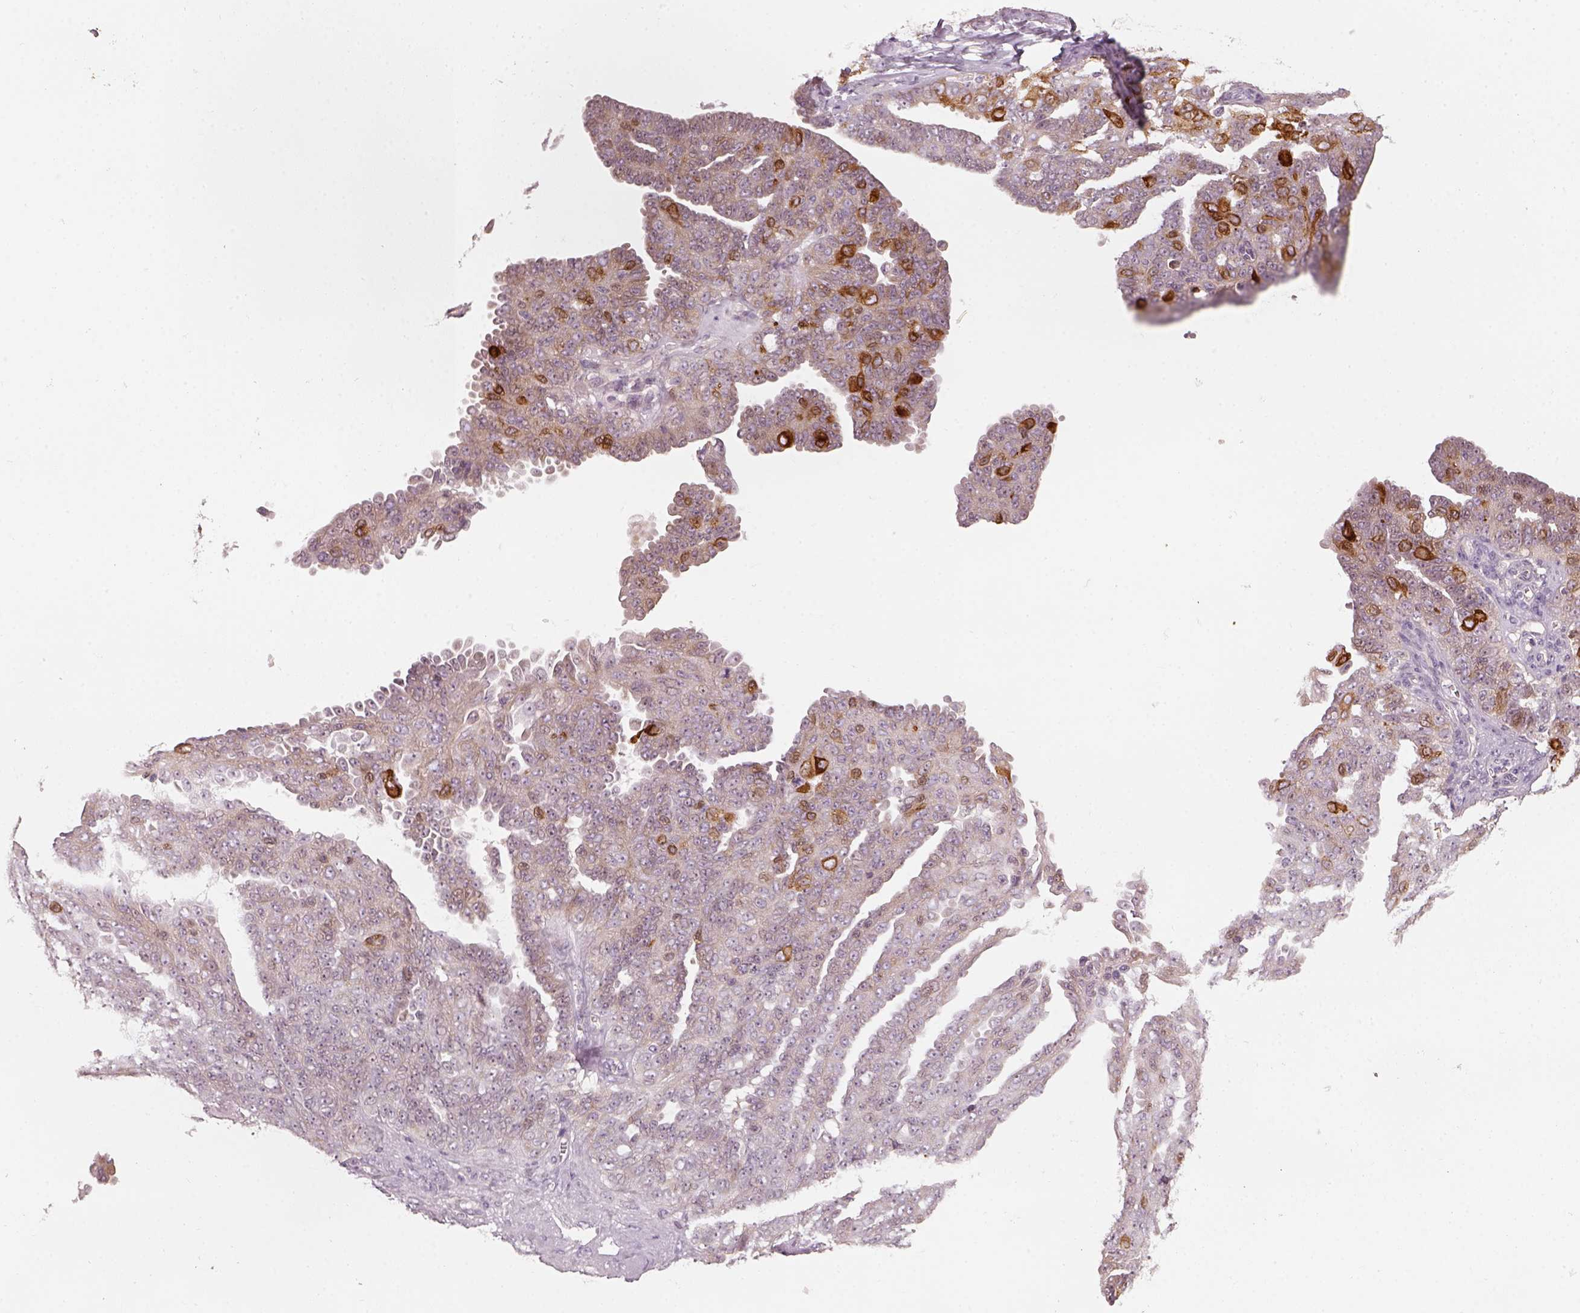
{"staining": {"intensity": "moderate", "quantity": "<25%", "location": "cytoplasmic/membranous"}, "tissue": "ovarian cancer", "cell_type": "Tumor cells", "image_type": "cancer", "snomed": [{"axis": "morphology", "description": "Cystadenocarcinoma, serous, NOS"}, {"axis": "topography", "description": "Ovary"}], "caption": "Immunohistochemical staining of ovarian cancer demonstrates low levels of moderate cytoplasmic/membranous expression in about <25% of tumor cells.", "gene": "CDS1", "patient": {"sex": "female", "age": 71}}